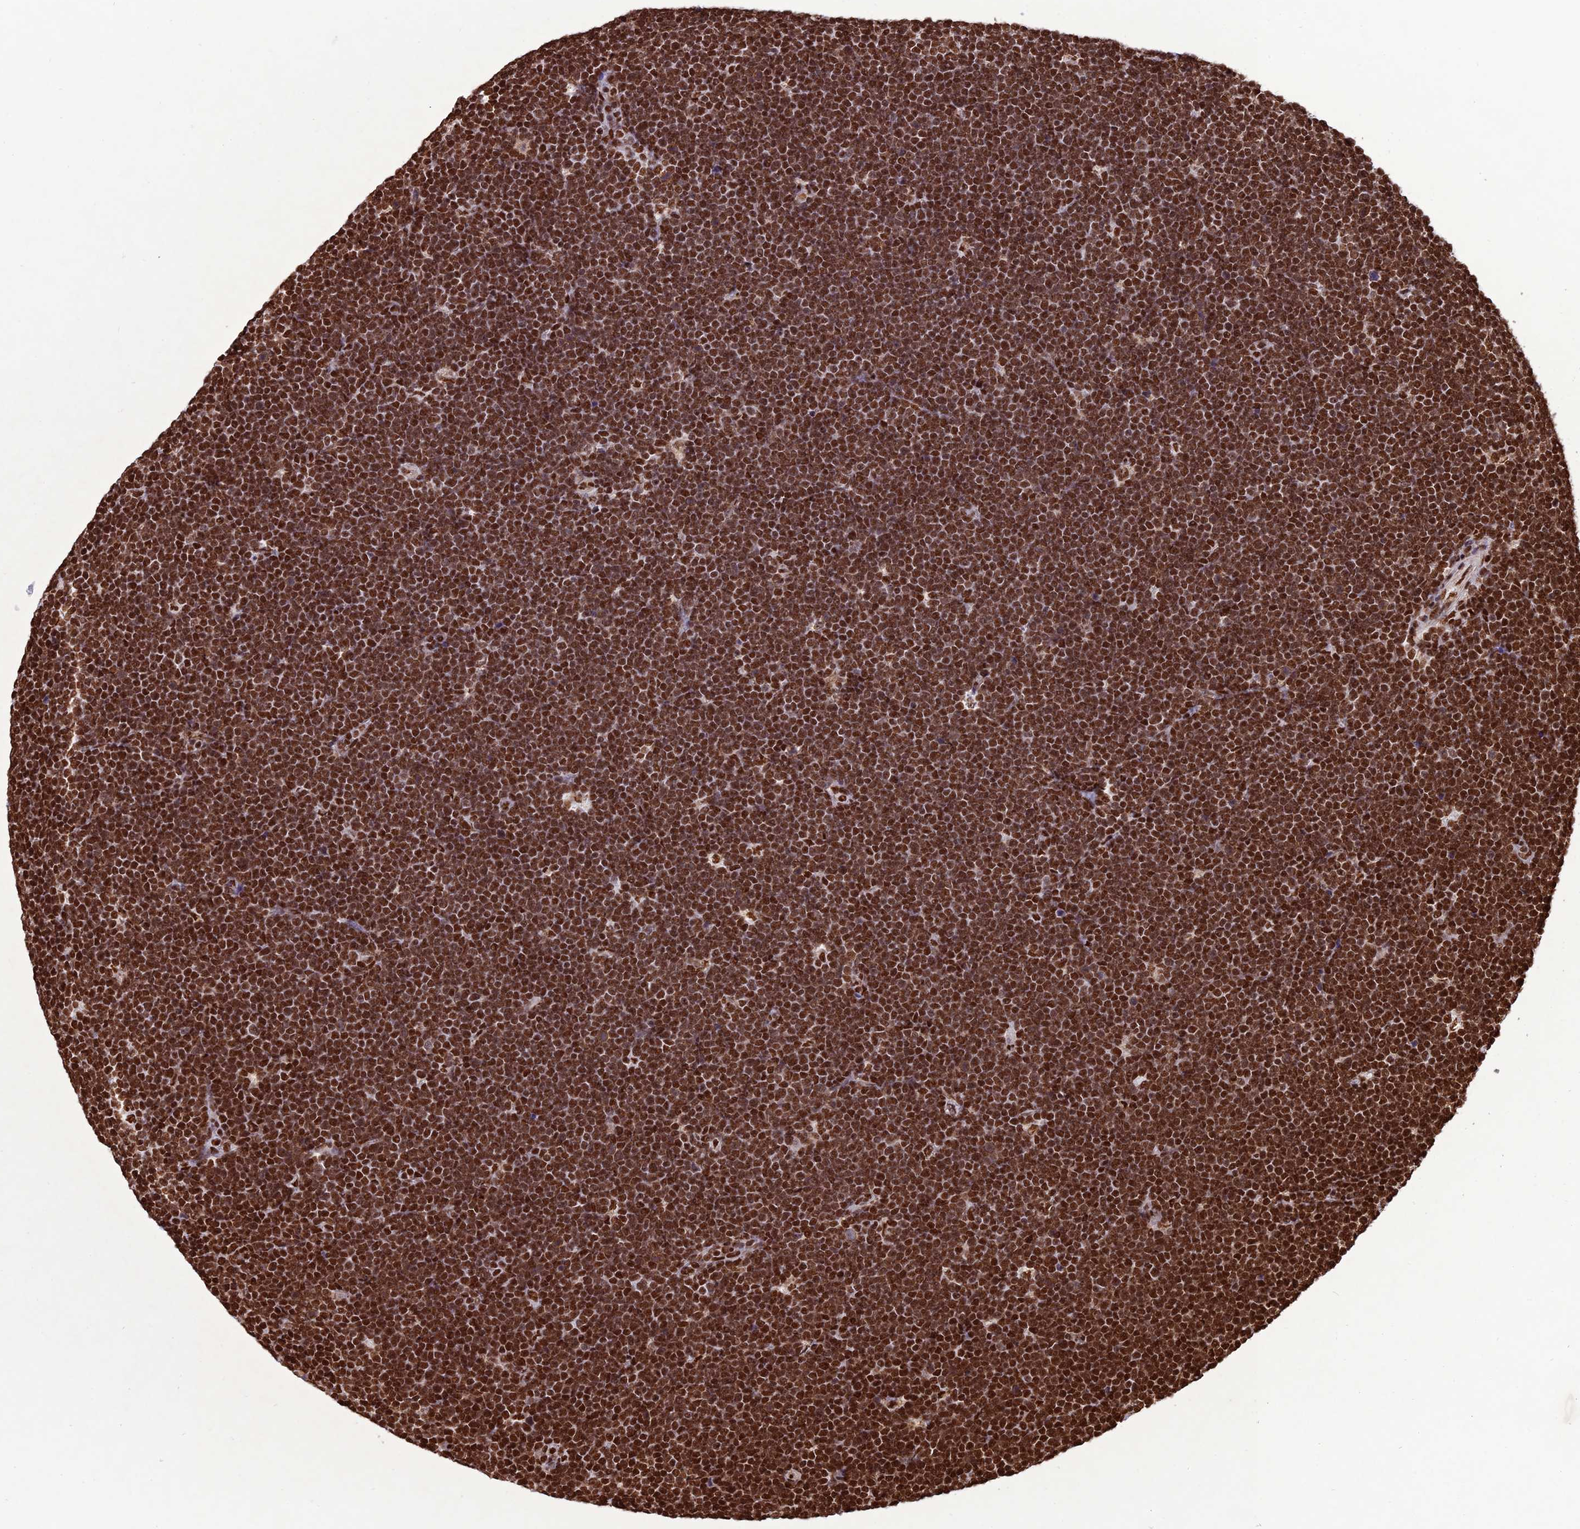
{"staining": {"intensity": "strong", "quantity": ">75%", "location": "nuclear"}, "tissue": "lymphoma", "cell_type": "Tumor cells", "image_type": "cancer", "snomed": [{"axis": "morphology", "description": "Malignant lymphoma, non-Hodgkin's type, High grade"}, {"axis": "topography", "description": "Lymph node"}], "caption": "Malignant lymphoma, non-Hodgkin's type (high-grade) tissue exhibits strong nuclear staining in about >75% of tumor cells", "gene": "INO80E", "patient": {"sex": "male", "age": 13}}